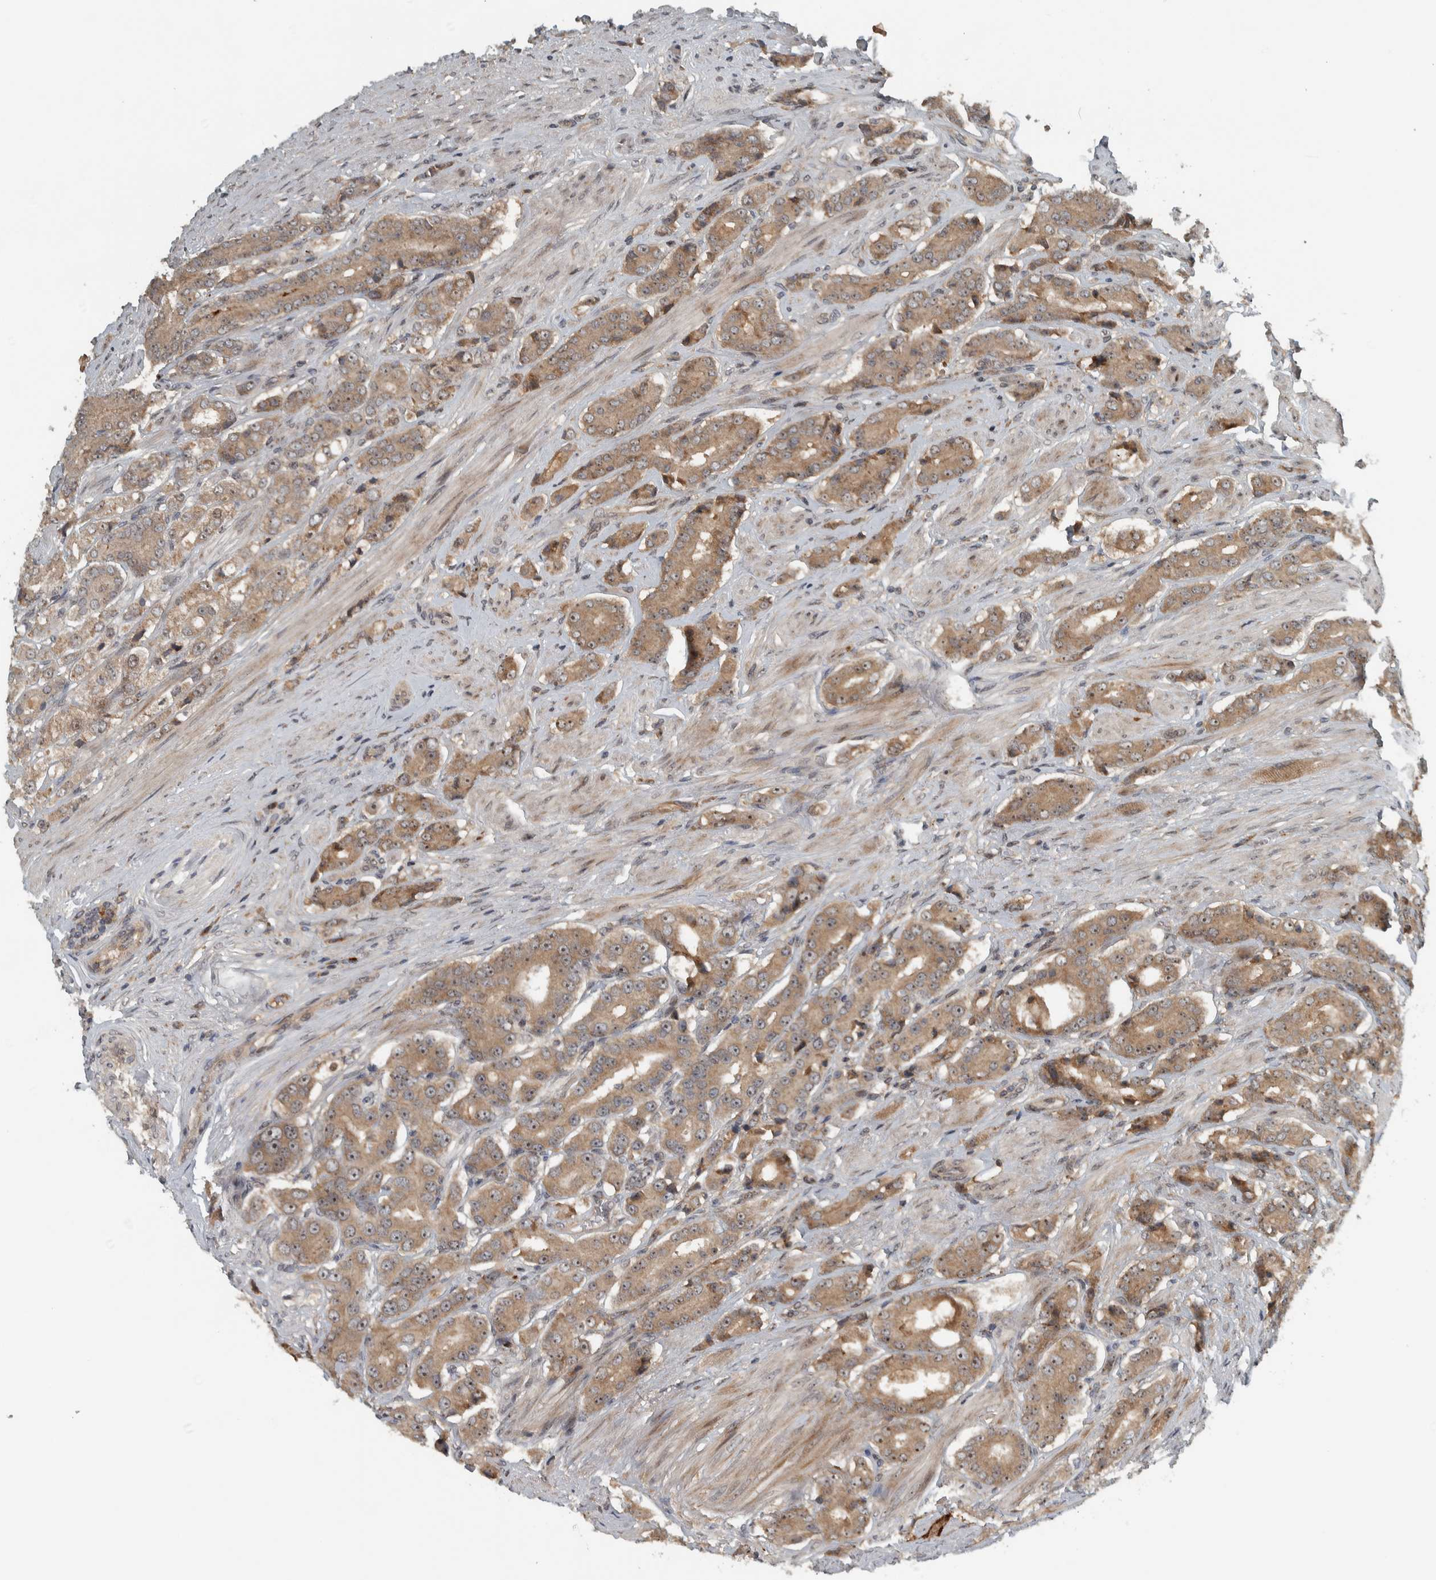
{"staining": {"intensity": "moderate", "quantity": ">75%", "location": "cytoplasmic/membranous,nuclear"}, "tissue": "prostate cancer", "cell_type": "Tumor cells", "image_type": "cancer", "snomed": [{"axis": "morphology", "description": "Adenocarcinoma, High grade"}, {"axis": "topography", "description": "Prostate"}], "caption": "A photomicrograph of prostate cancer stained for a protein shows moderate cytoplasmic/membranous and nuclear brown staining in tumor cells.", "gene": "XPO5", "patient": {"sex": "male", "age": 71}}